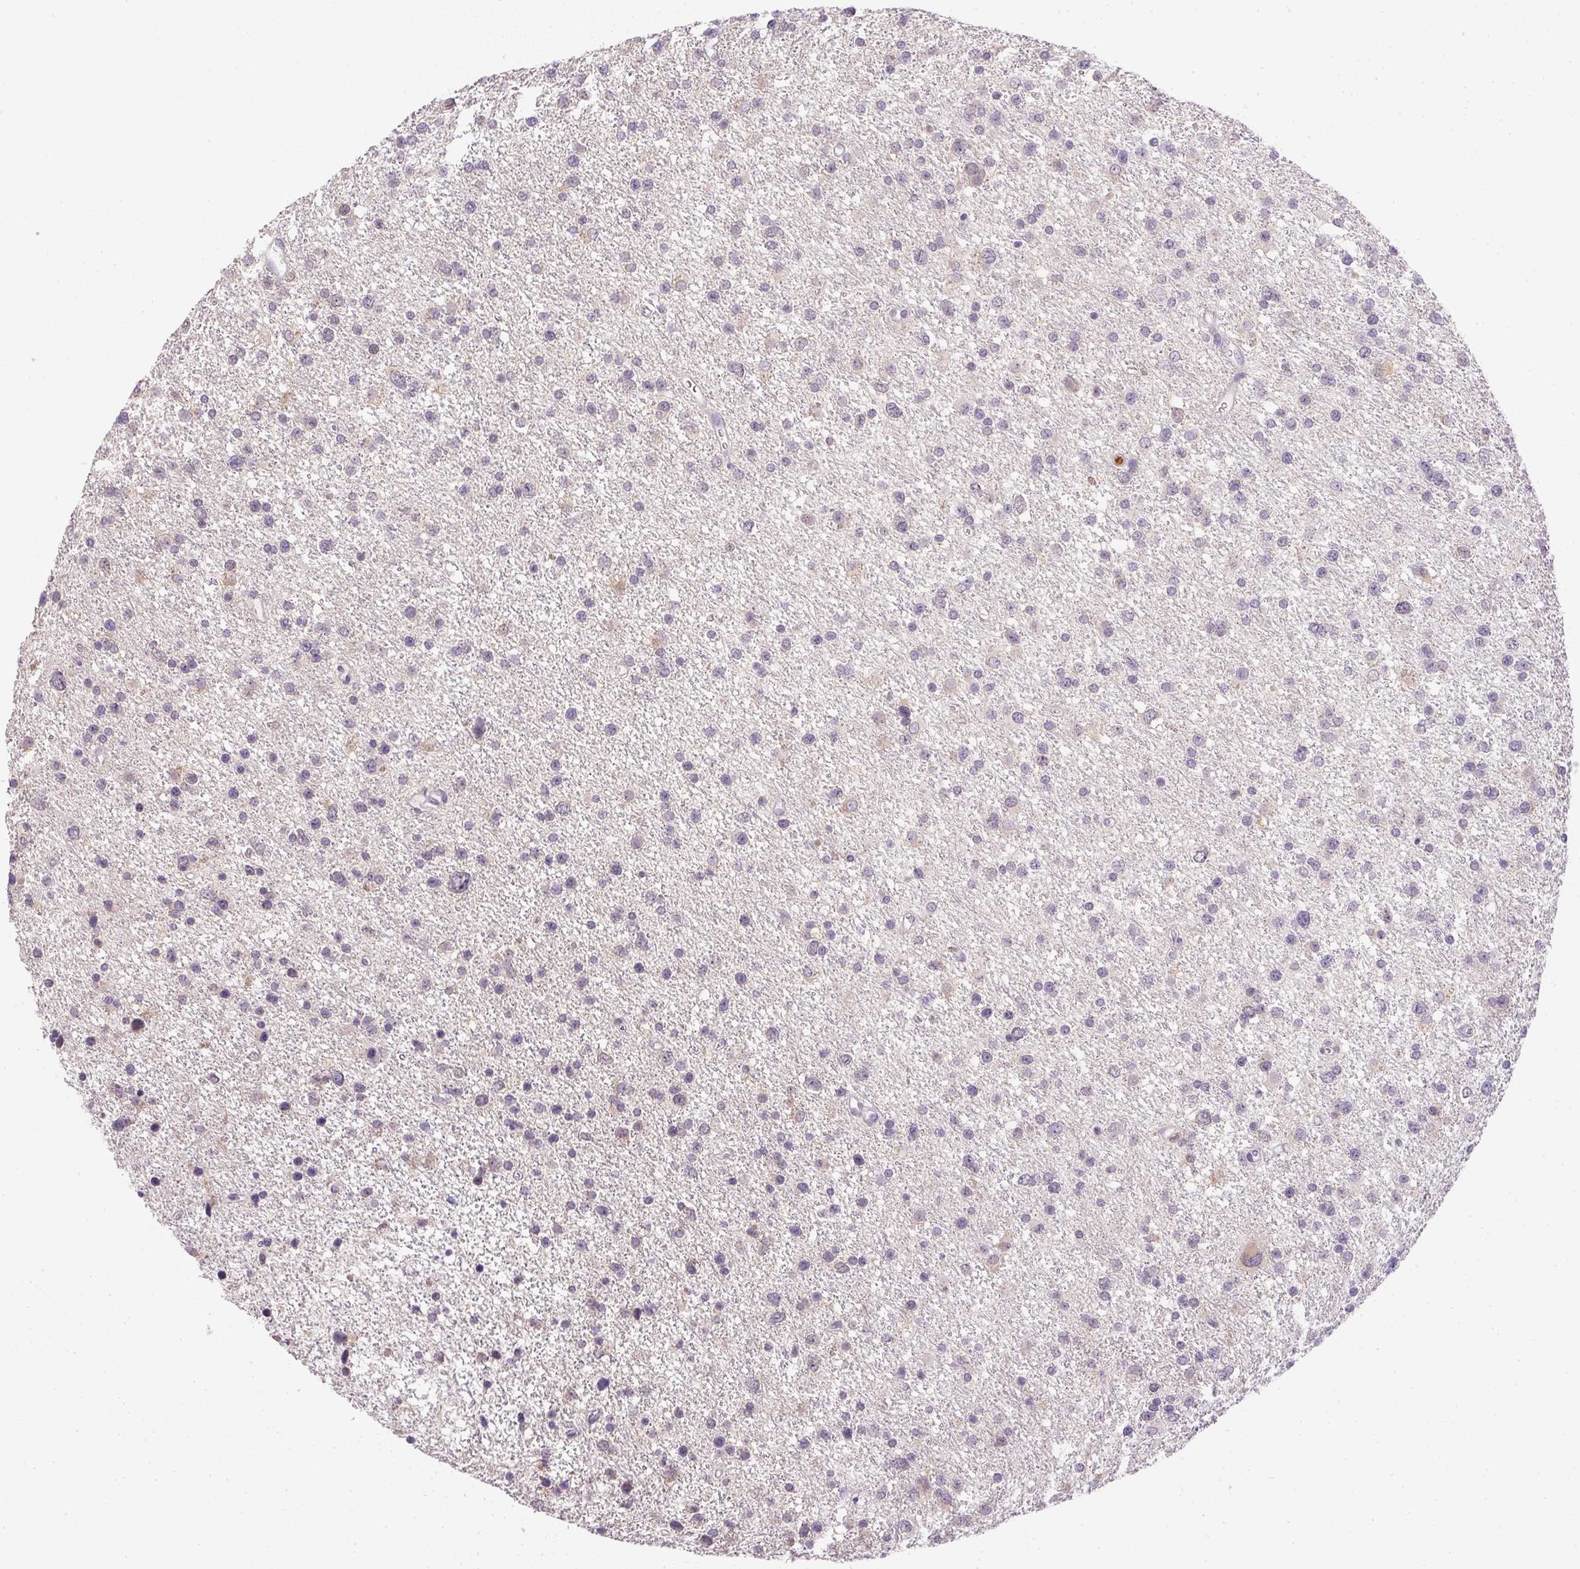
{"staining": {"intensity": "negative", "quantity": "none", "location": "none"}, "tissue": "glioma", "cell_type": "Tumor cells", "image_type": "cancer", "snomed": [{"axis": "morphology", "description": "Glioma, malignant, Low grade"}, {"axis": "topography", "description": "Brain"}], "caption": "There is no significant positivity in tumor cells of glioma. (Stains: DAB IHC with hematoxylin counter stain, Microscopy: brightfield microscopy at high magnification).", "gene": "DNAJC5G", "patient": {"sex": "female", "age": 55}}